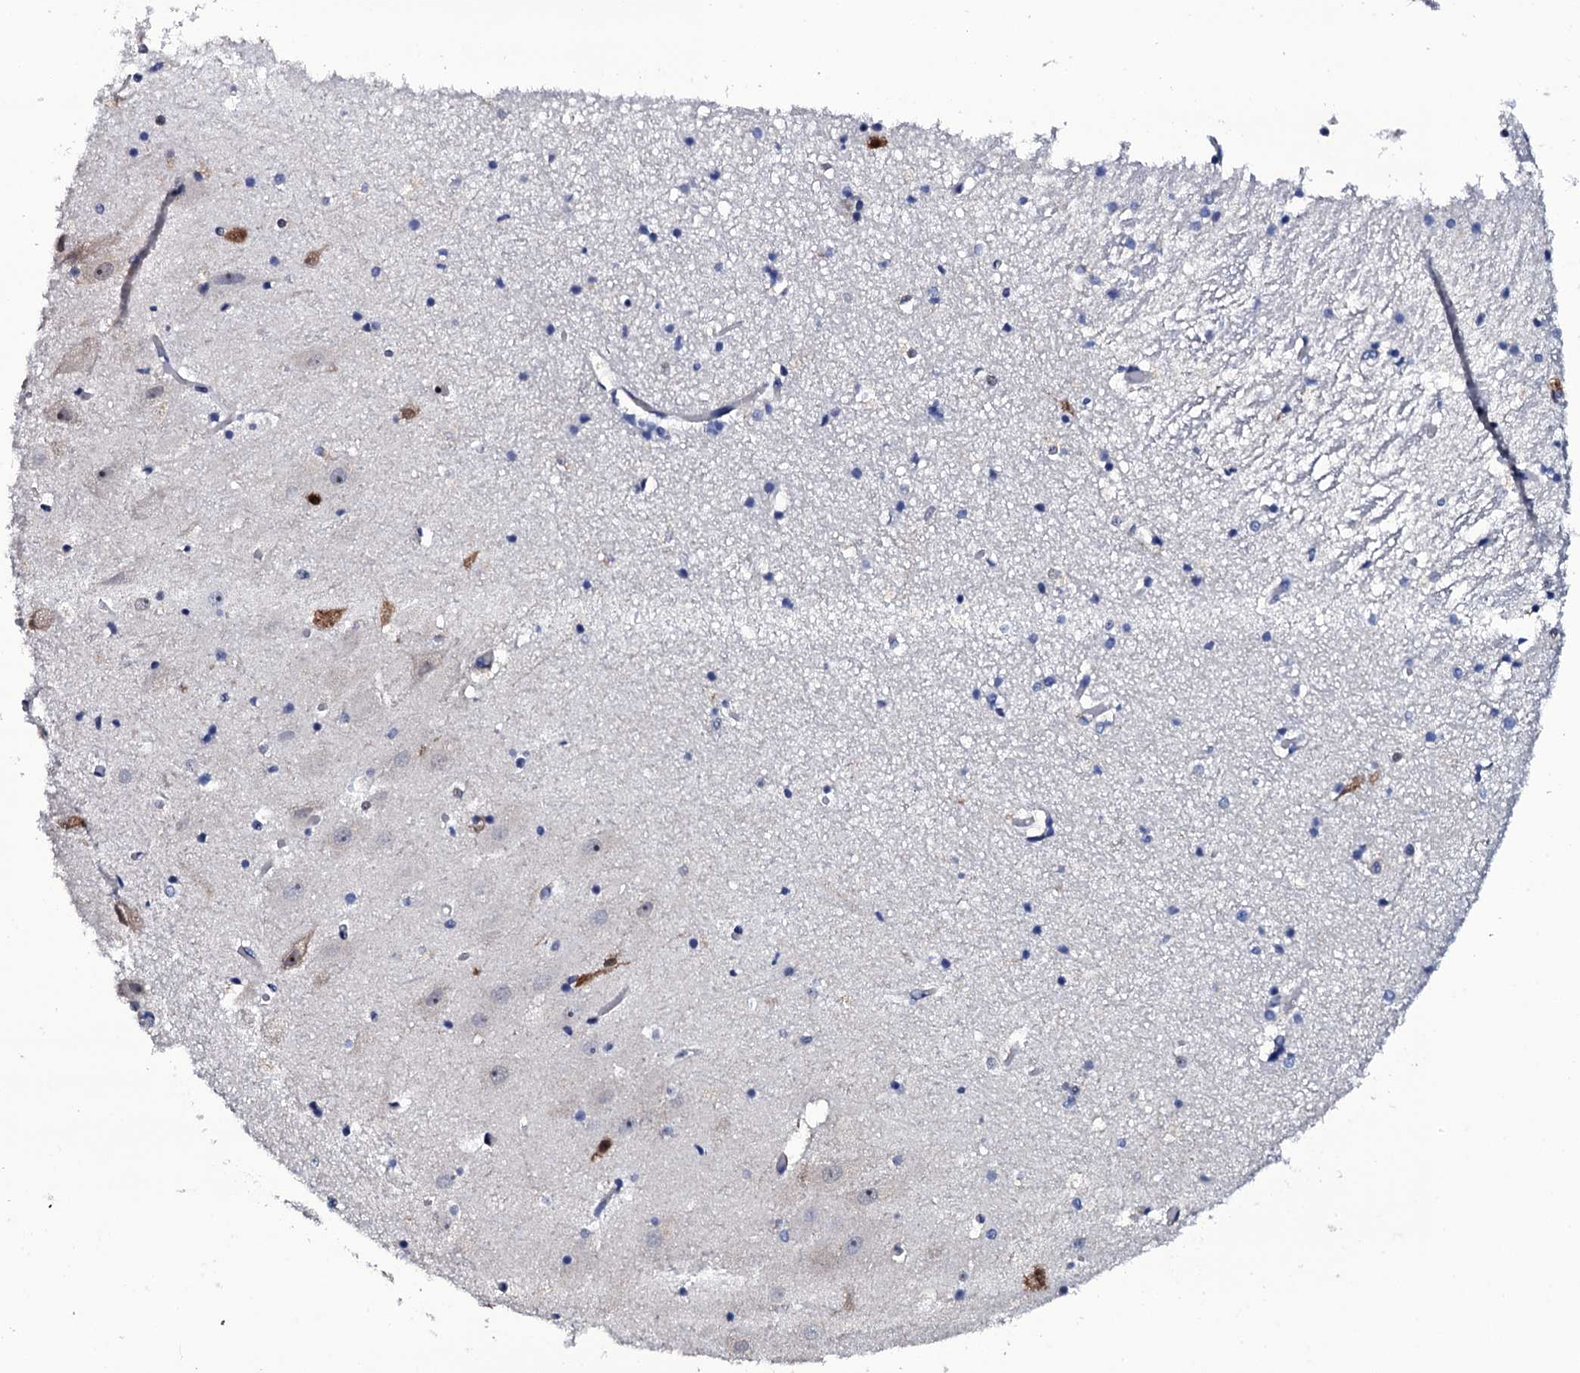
{"staining": {"intensity": "negative", "quantity": "none", "location": "none"}, "tissue": "hippocampus", "cell_type": "Glial cells", "image_type": "normal", "snomed": [{"axis": "morphology", "description": "Normal tissue, NOS"}, {"axis": "topography", "description": "Hippocampus"}], "caption": "DAB immunohistochemical staining of unremarkable hippocampus displays no significant expression in glial cells. The staining is performed using DAB (3,3'-diaminobenzidine) brown chromogen with nuclei counter-stained in using hematoxylin.", "gene": "NPM2", "patient": {"sex": "female", "age": 52}}